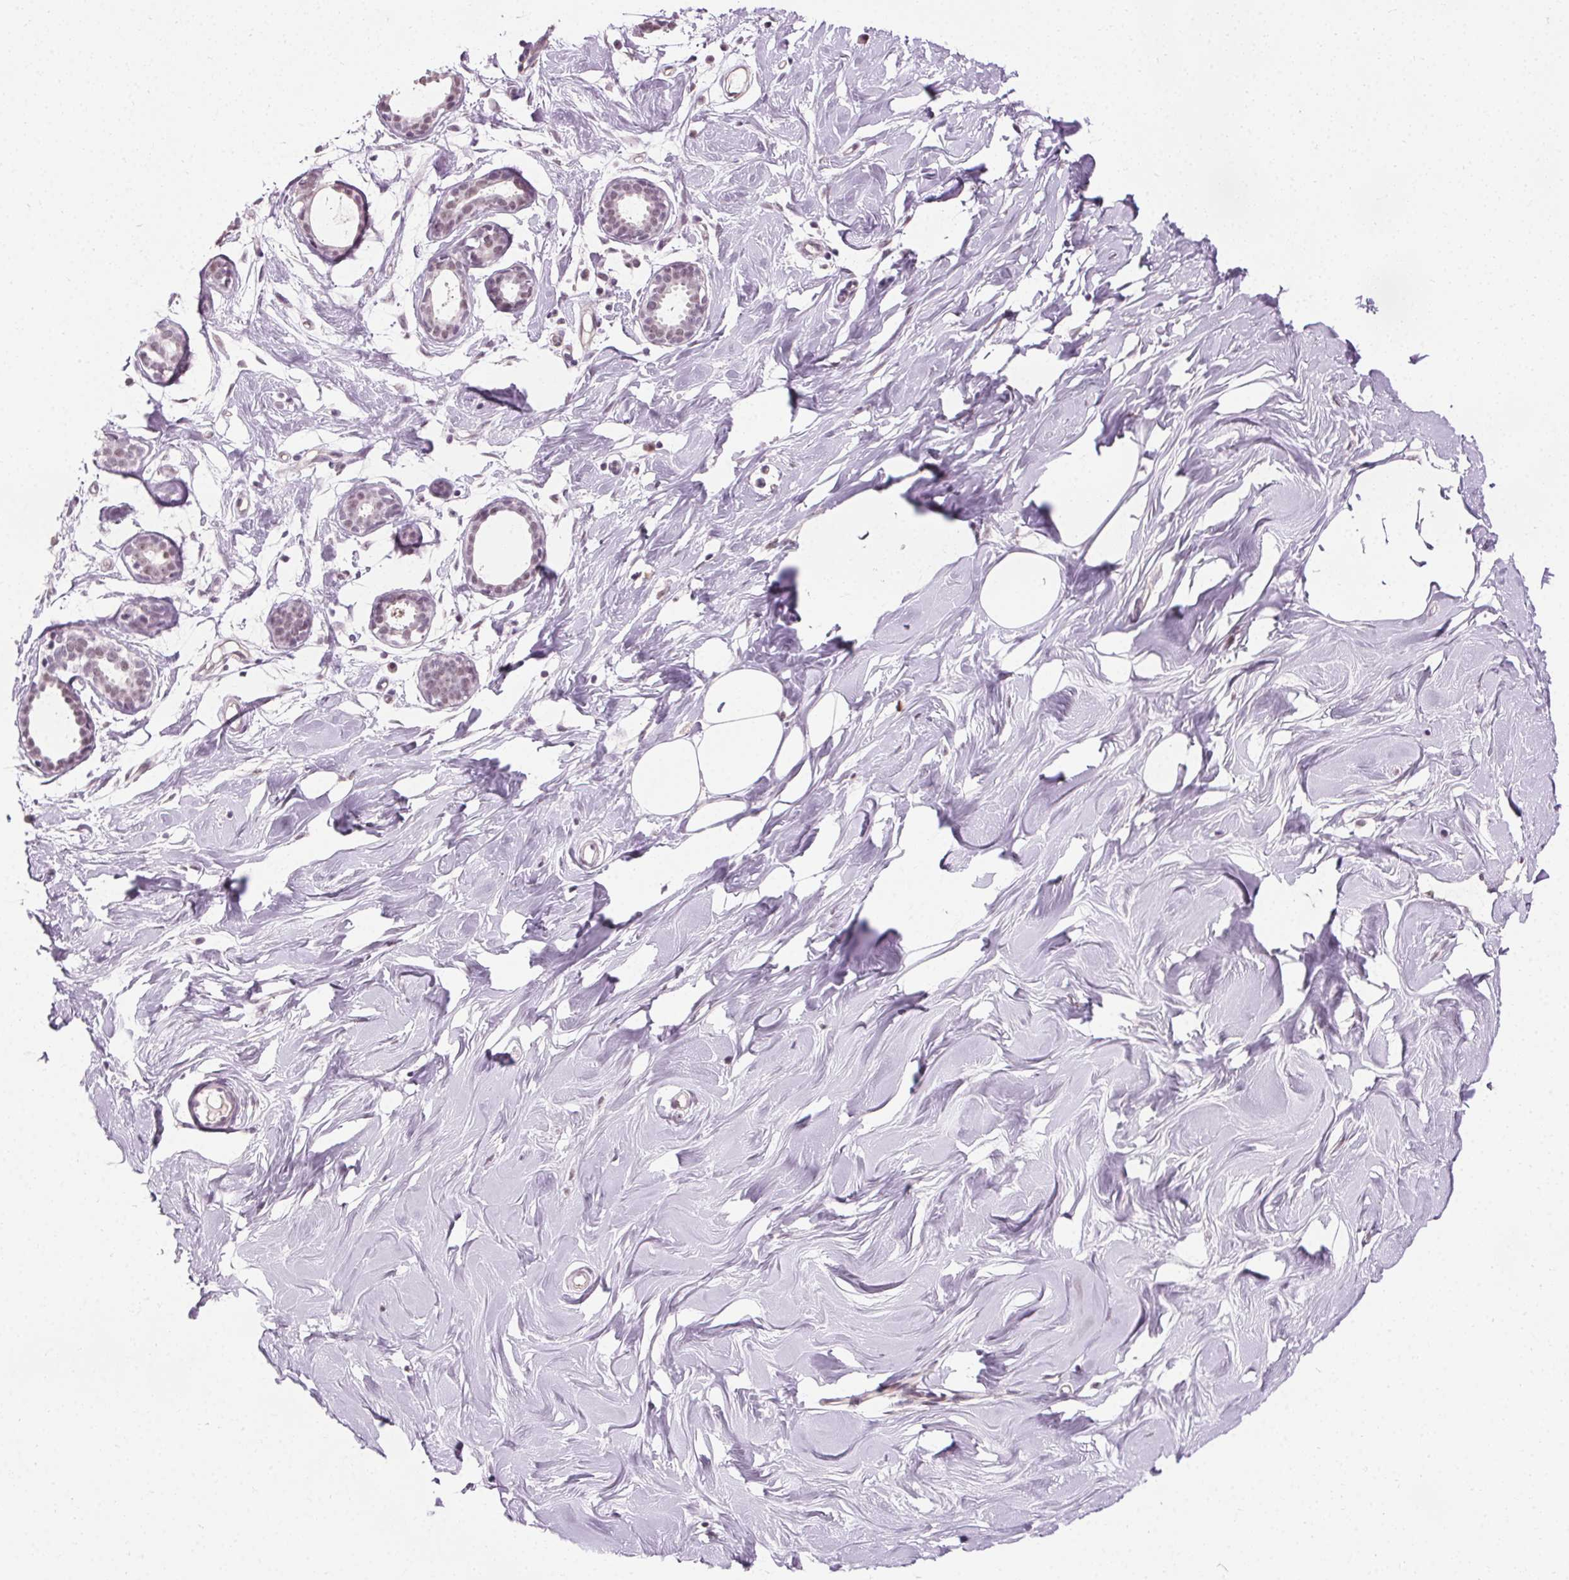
{"staining": {"intensity": "negative", "quantity": "none", "location": "none"}, "tissue": "breast", "cell_type": "Adipocytes", "image_type": "normal", "snomed": [{"axis": "morphology", "description": "Normal tissue, NOS"}, {"axis": "topography", "description": "Breast"}], "caption": "DAB (3,3'-diaminobenzidine) immunohistochemical staining of normal human breast reveals no significant positivity in adipocytes. (Immunohistochemistry (ihc), brightfield microscopy, high magnification).", "gene": "CEBPA", "patient": {"sex": "female", "age": 27}}